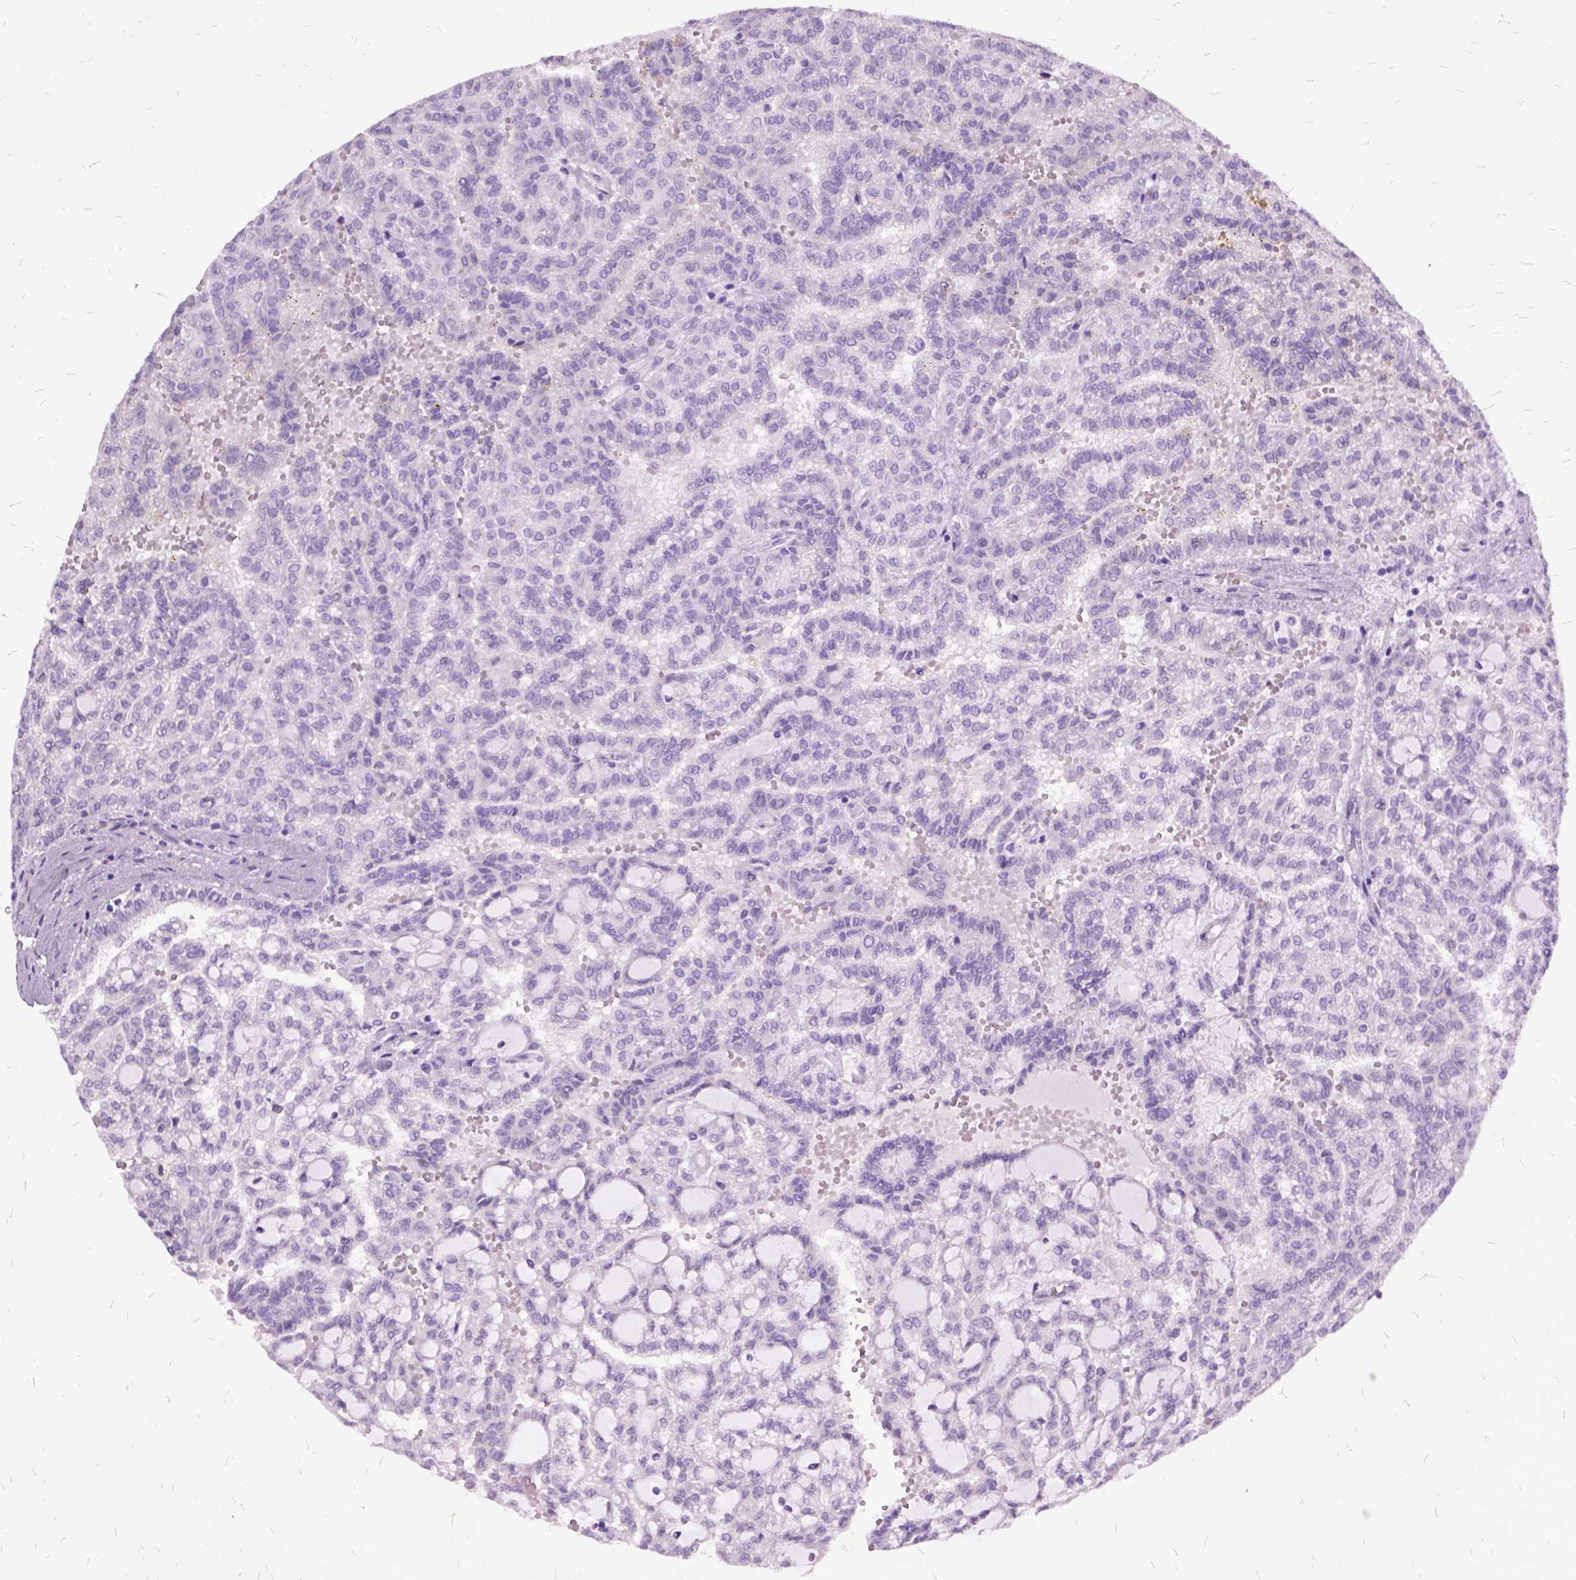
{"staining": {"intensity": "negative", "quantity": "none", "location": "none"}, "tissue": "renal cancer", "cell_type": "Tumor cells", "image_type": "cancer", "snomed": [{"axis": "morphology", "description": "Adenocarcinoma, NOS"}, {"axis": "topography", "description": "Kidney"}], "caption": "An immunohistochemistry micrograph of adenocarcinoma (renal) is shown. There is no staining in tumor cells of adenocarcinoma (renal).", "gene": "MME", "patient": {"sex": "male", "age": 63}}